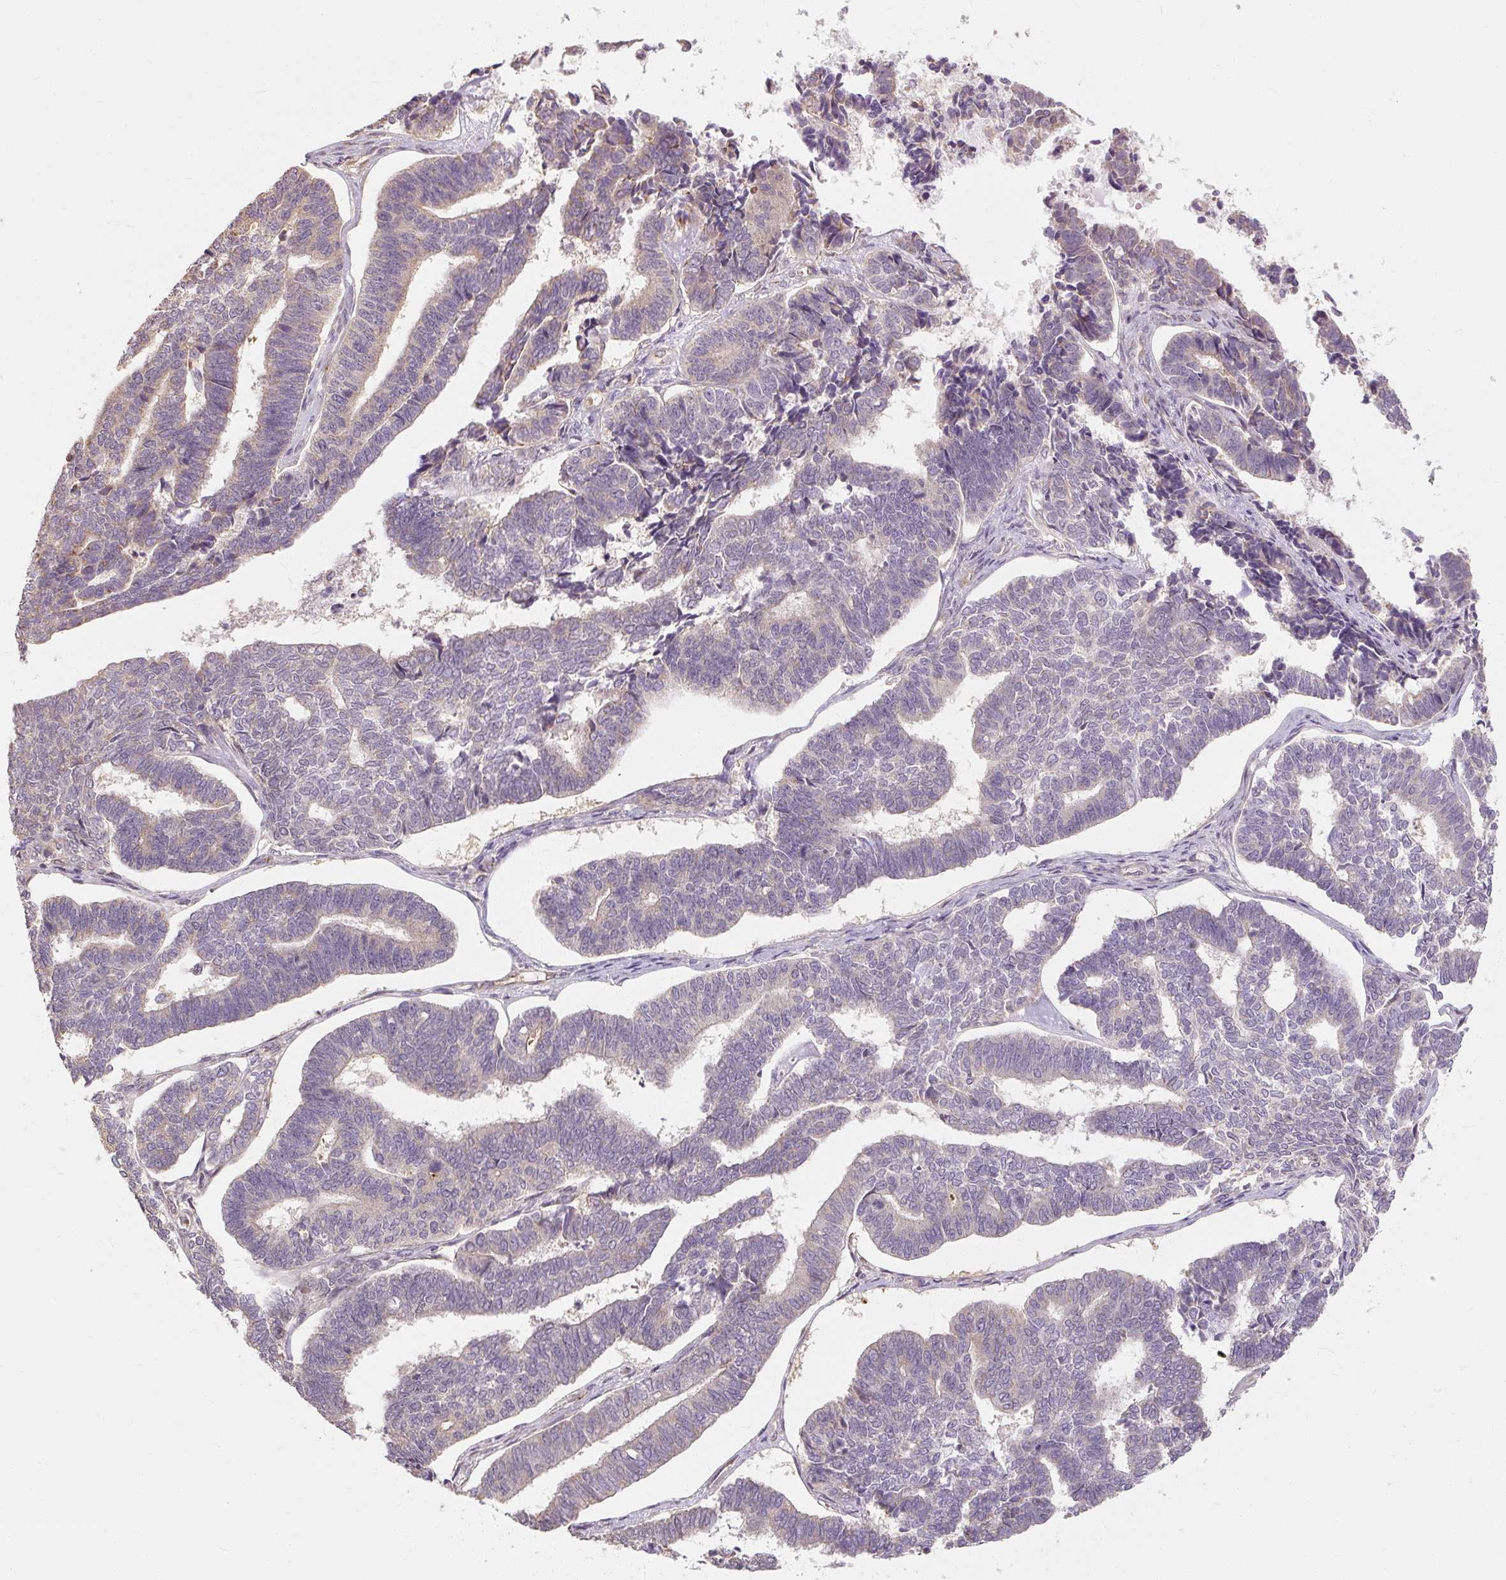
{"staining": {"intensity": "negative", "quantity": "none", "location": "none"}, "tissue": "endometrial cancer", "cell_type": "Tumor cells", "image_type": "cancer", "snomed": [{"axis": "morphology", "description": "Adenocarcinoma, NOS"}, {"axis": "topography", "description": "Endometrium"}], "caption": "A high-resolution photomicrograph shows IHC staining of endometrial adenocarcinoma, which displays no significant staining in tumor cells.", "gene": "RB1CC1", "patient": {"sex": "female", "age": 70}}